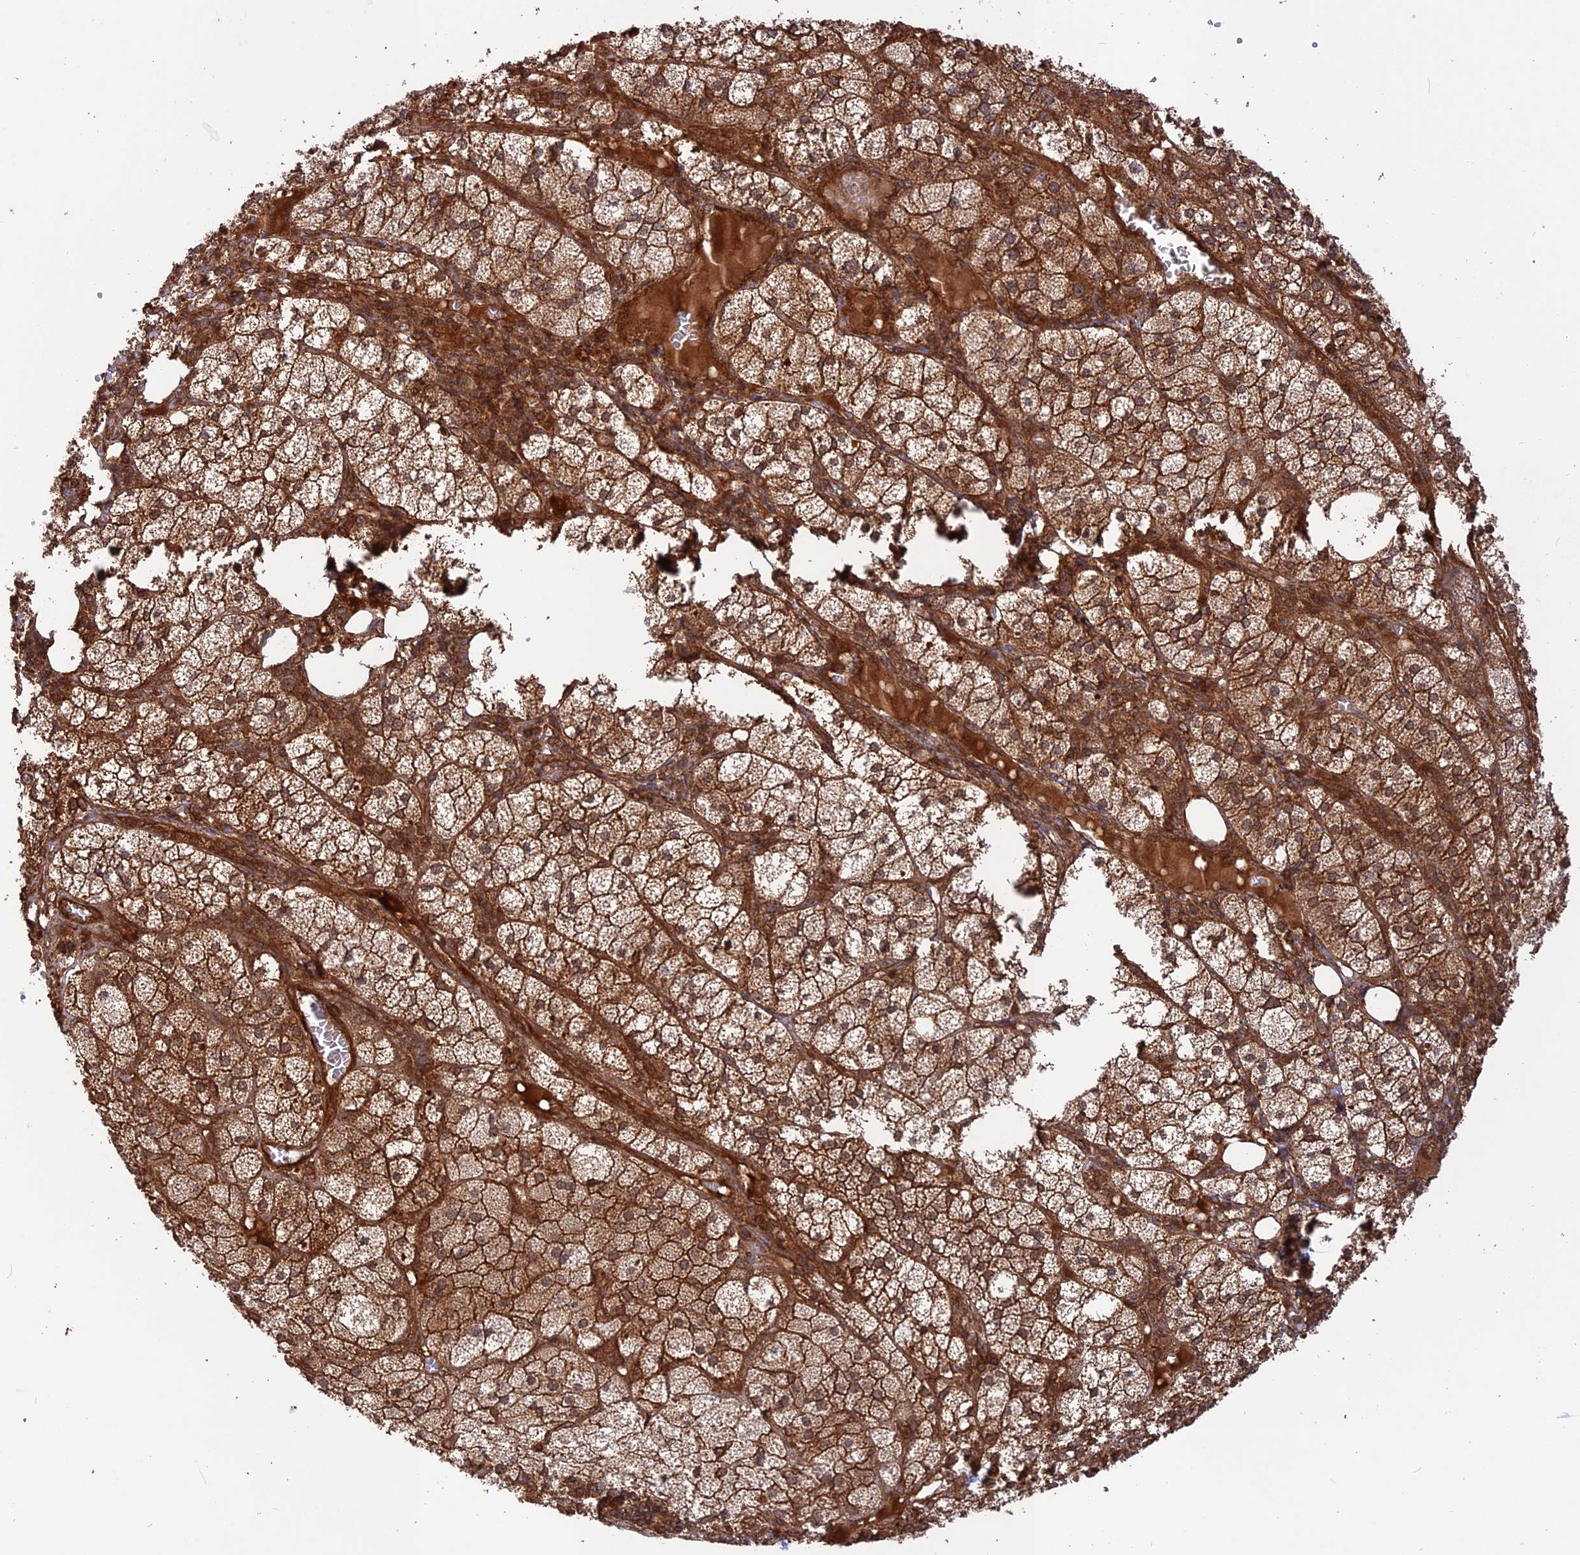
{"staining": {"intensity": "moderate", "quantity": ">75%", "location": "cytoplasmic/membranous"}, "tissue": "adrenal gland", "cell_type": "Glandular cells", "image_type": "normal", "snomed": [{"axis": "morphology", "description": "Normal tissue, NOS"}, {"axis": "topography", "description": "Adrenal gland"}], "caption": "Approximately >75% of glandular cells in normal human adrenal gland demonstrate moderate cytoplasmic/membranous protein expression as visualized by brown immunohistochemical staining.", "gene": "CCDC174", "patient": {"sex": "female", "age": 61}}